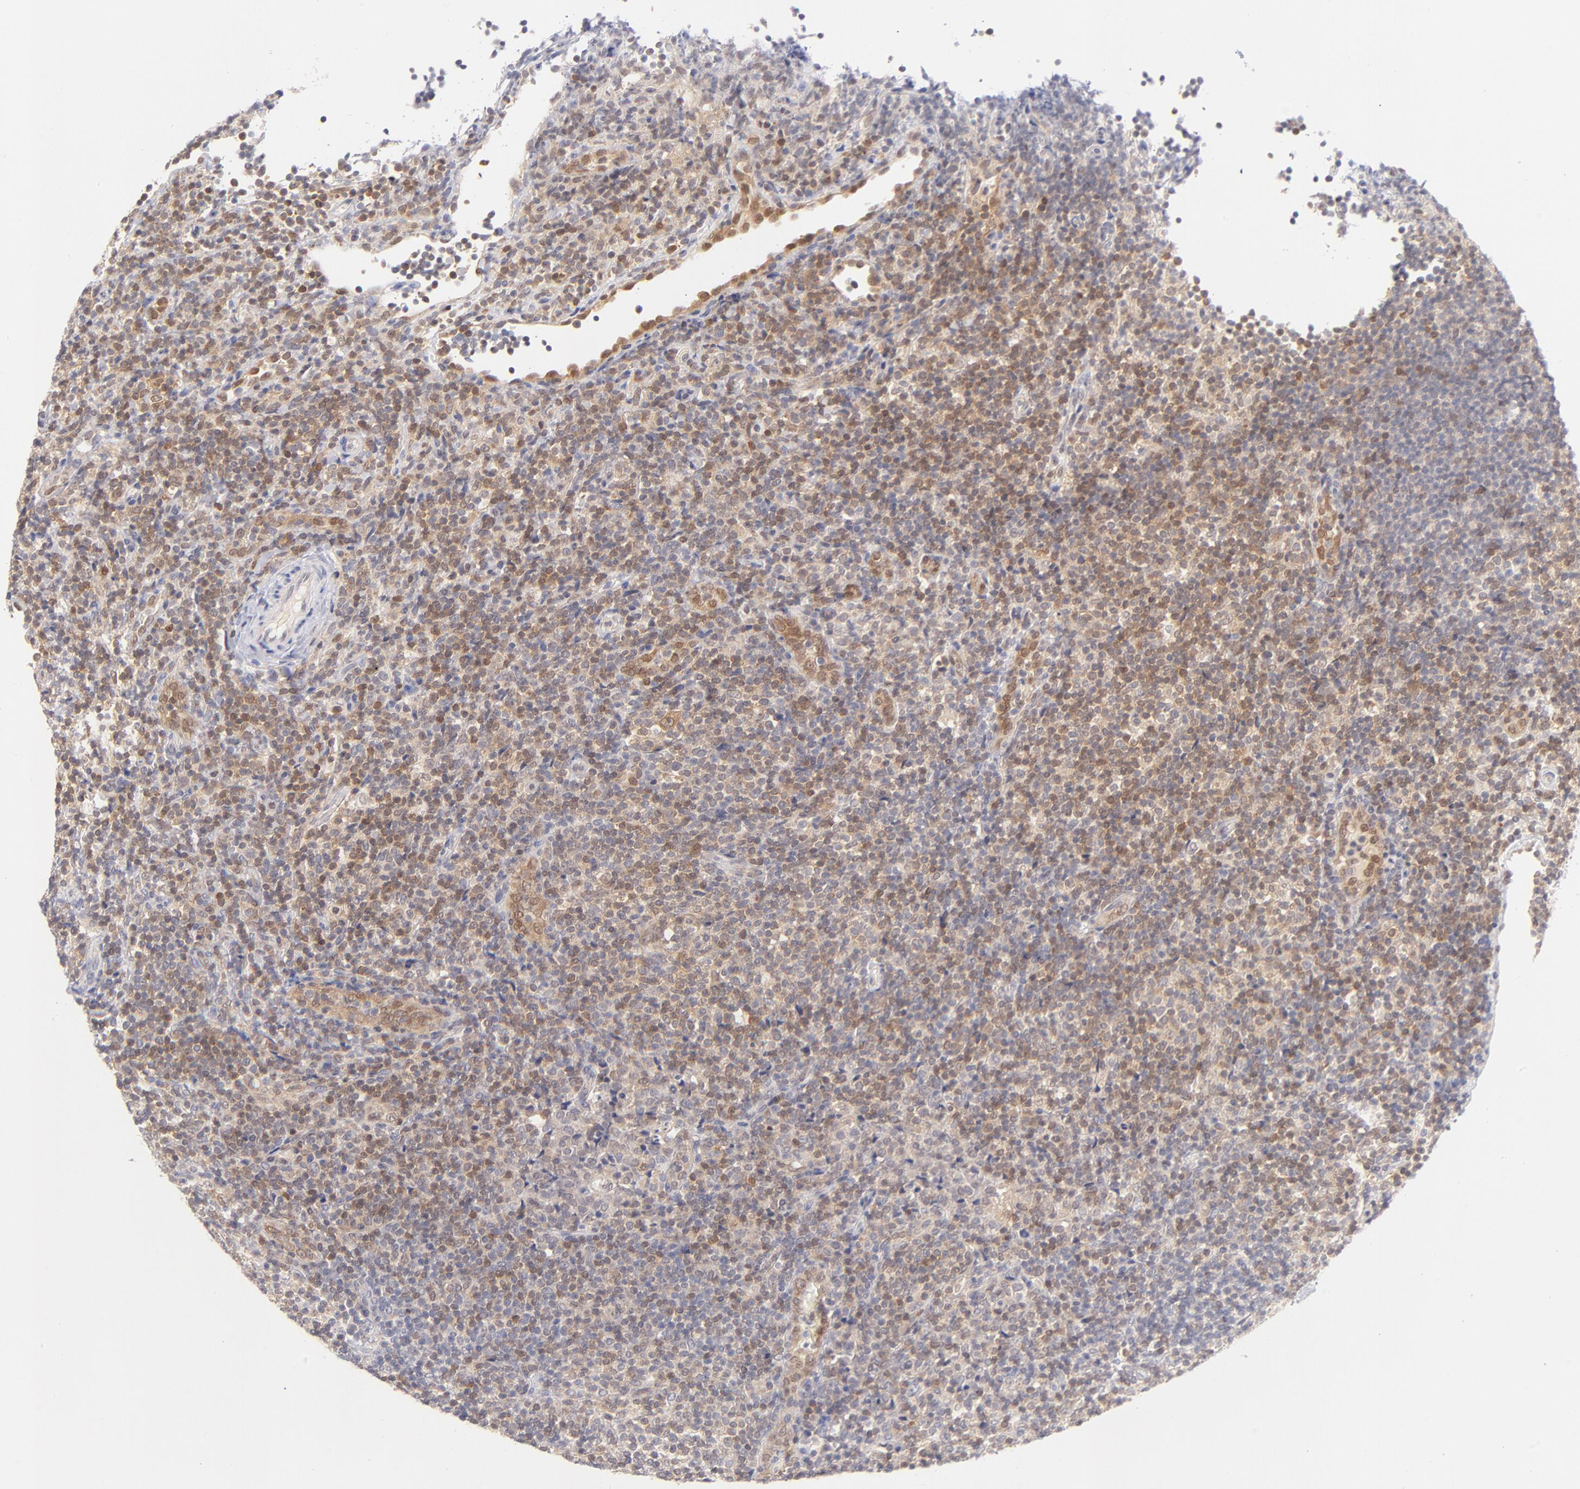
{"staining": {"intensity": "weak", "quantity": ">75%", "location": "cytoplasmic/membranous,nuclear"}, "tissue": "lymphoma", "cell_type": "Tumor cells", "image_type": "cancer", "snomed": [{"axis": "morphology", "description": "Malignant lymphoma, non-Hodgkin's type, Low grade"}, {"axis": "topography", "description": "Lymph node"}], "caption": "About >75% of tumor cells in human lymphoma reveal weak cytoplasmic/membranous and nuclear protein expression as visualized by brown immunohistochemical staining.", "gene": "CASP6", "patient": {"sex": "female", "age": 76}}